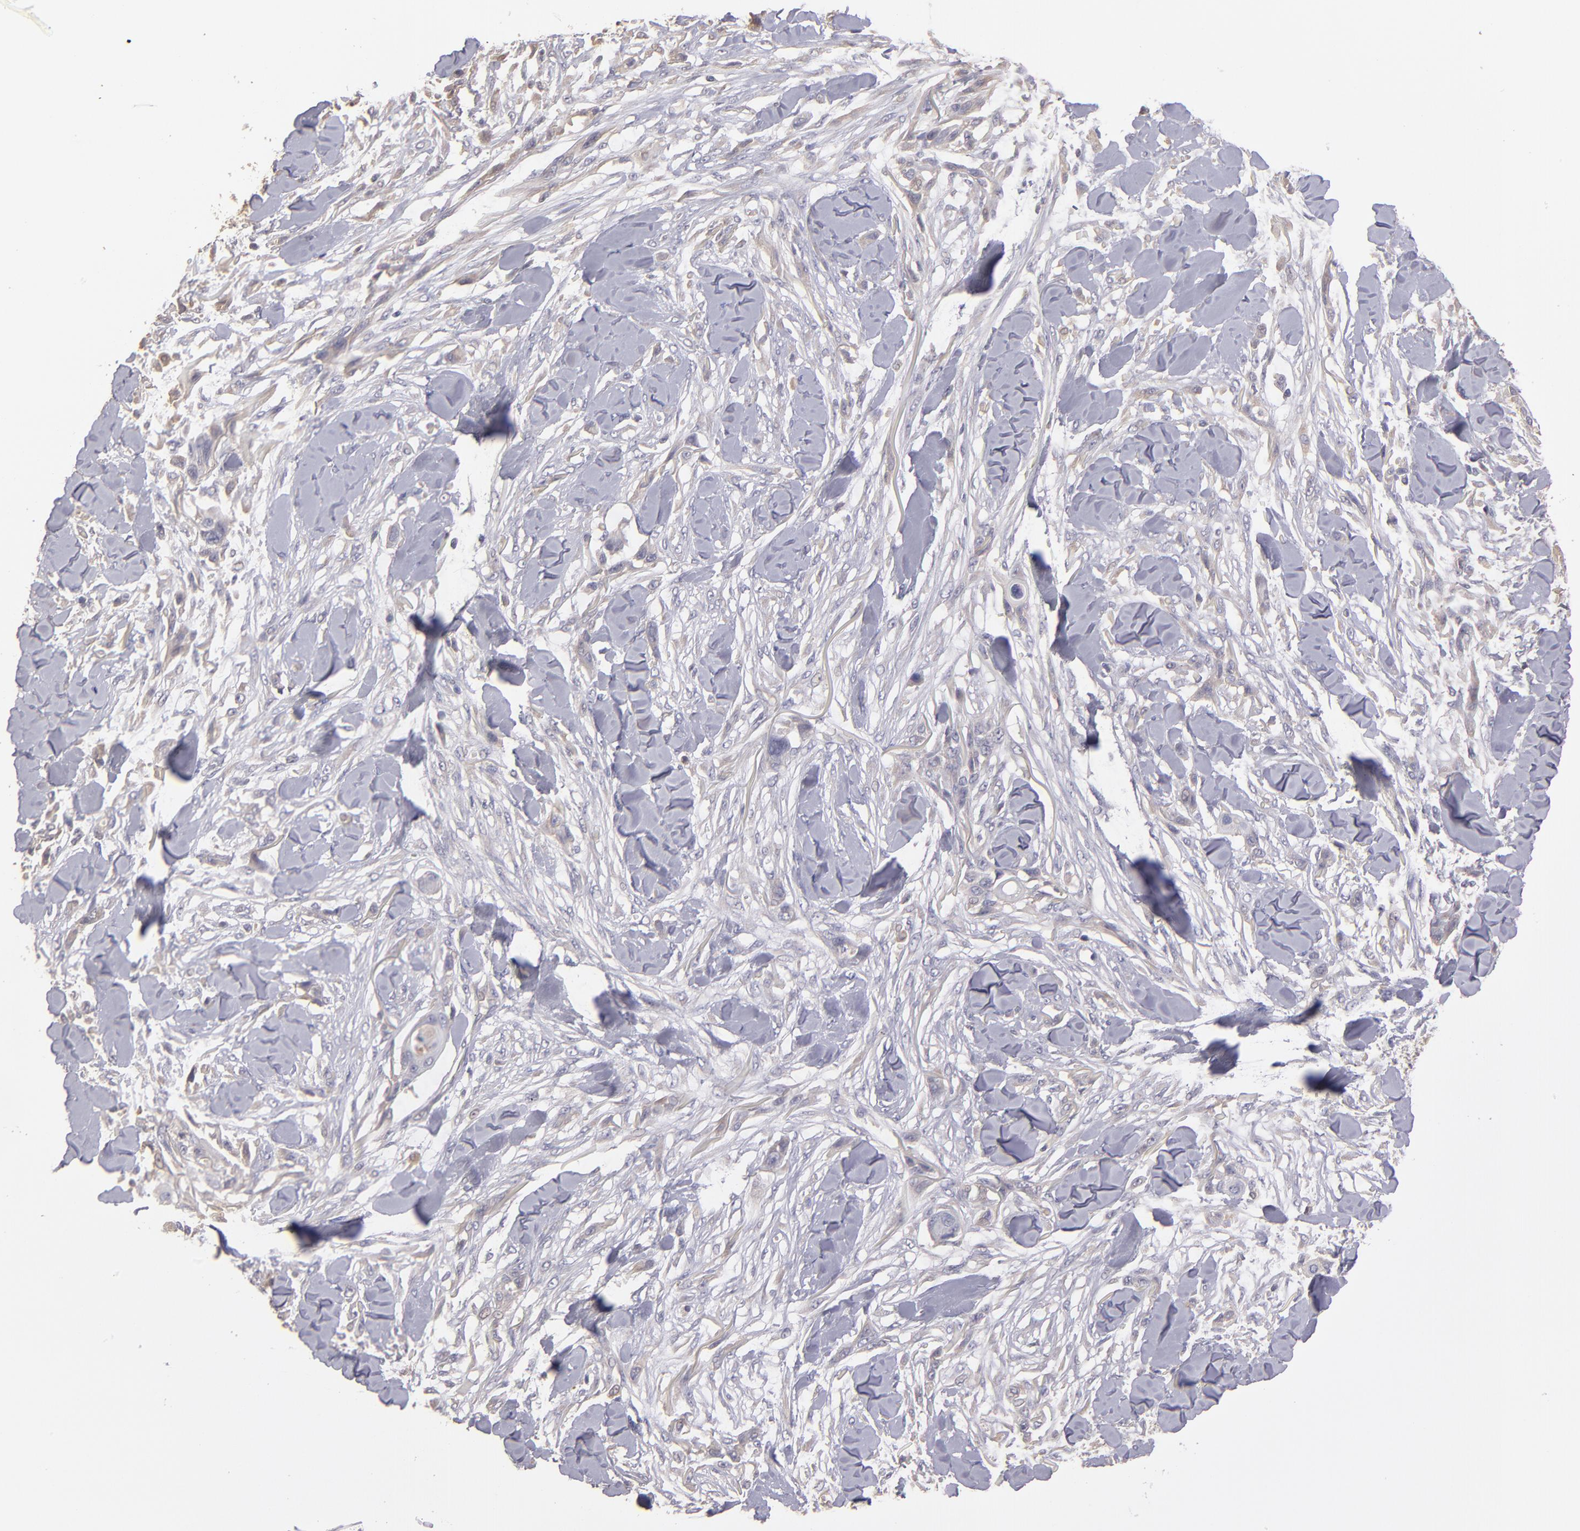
{"staining": {"intensity": "negative", "quantity": "none", "location": "none"}, "tissue": "skin cancer", "cell_type": "Tumor cells", "image_type": "cancer", "snomed": [{"axis": "morphology", "description": "Squamous cell carcinoma, NOS"}, {"axis": "topography", "description": "Skin"}], "caption": "Immunohistochemical staining of squamous cell carcinoma (skin) shows no significant positivity in tumor cells.", "gene": "GNAZ", "patient": {"sex": "female", "age": 59}}